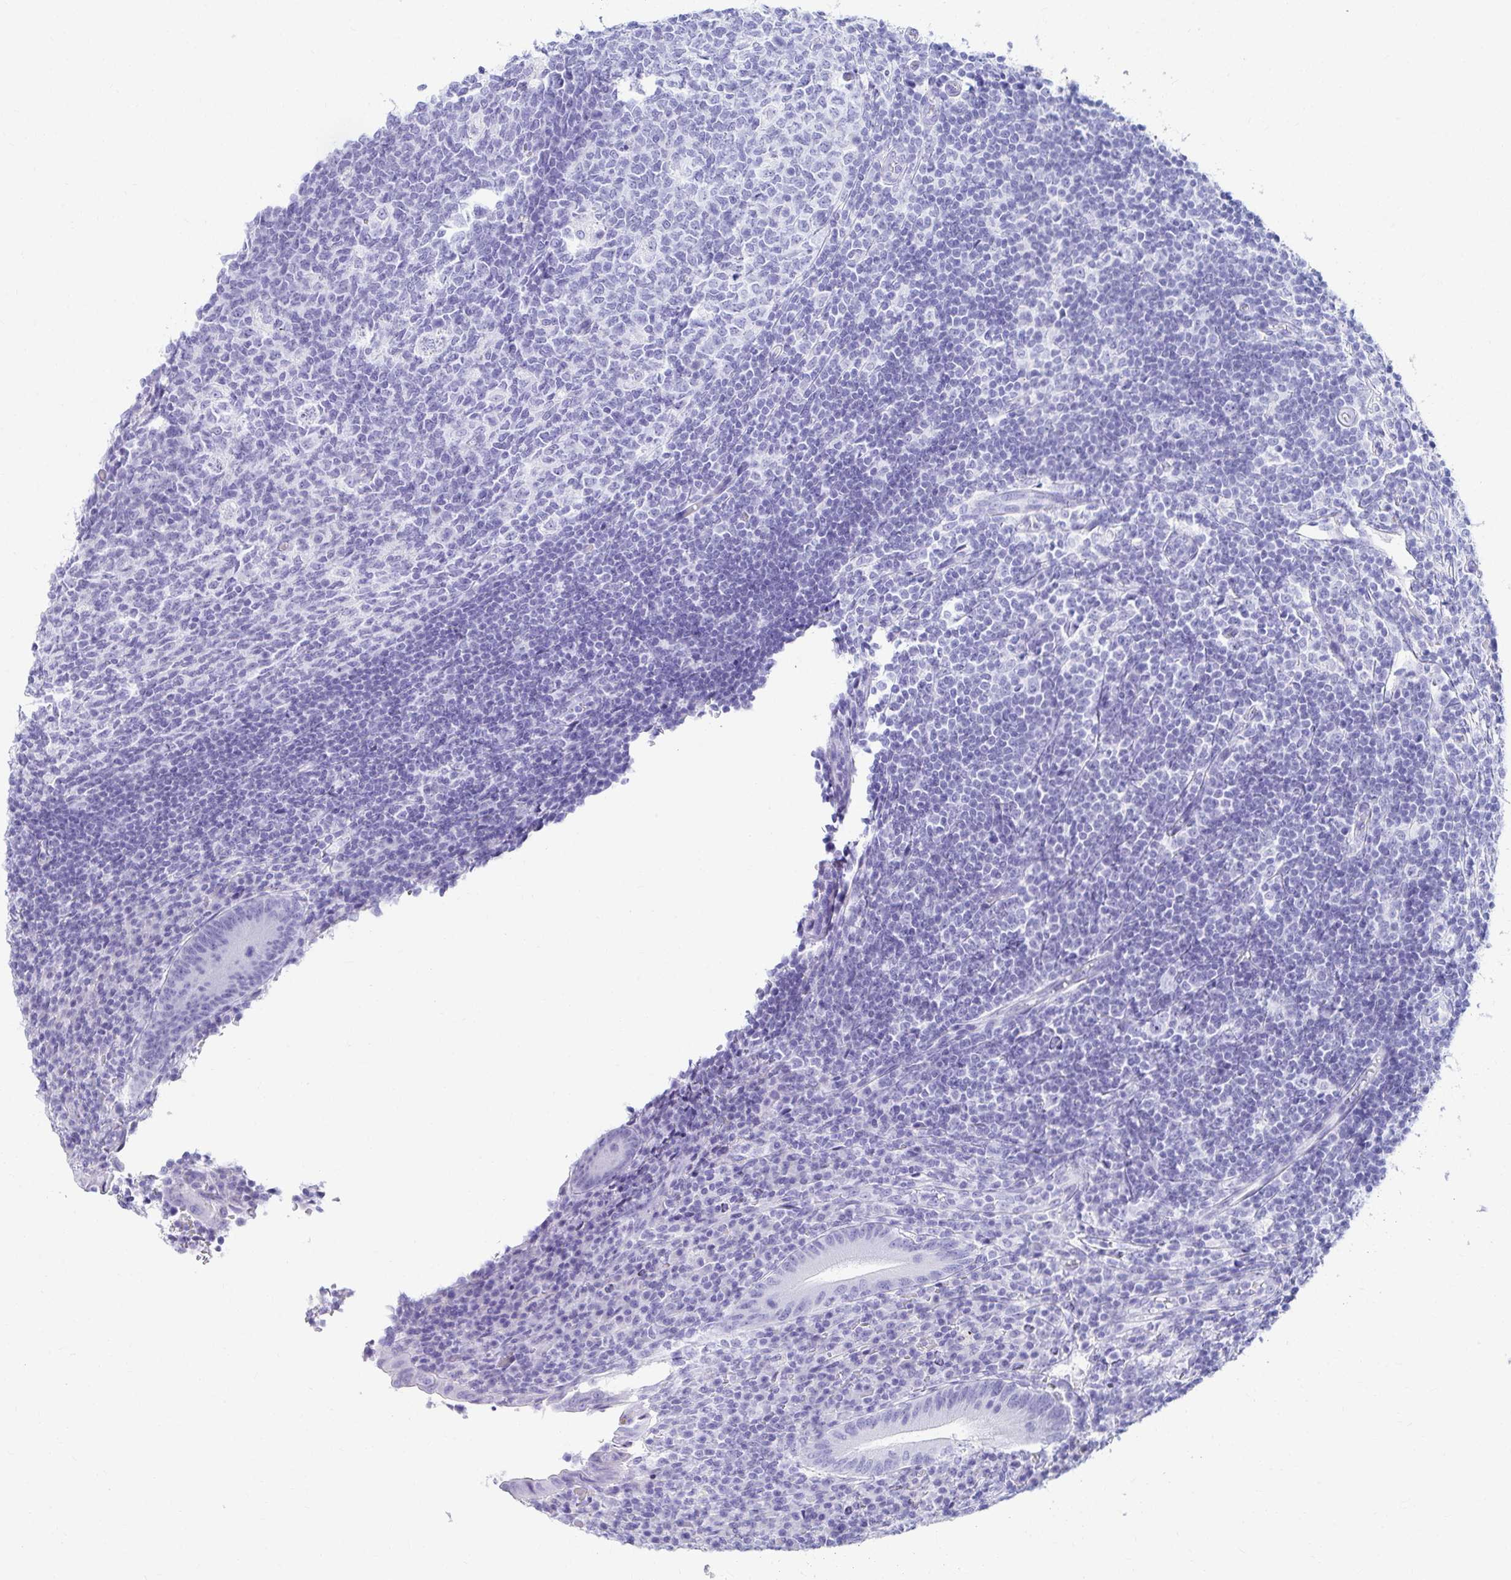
{"staining": {"intensity": "negative", "quantity": "none", "location": "none"}, "tissue": "appendix", "cell_type": "Glandular cells", "image_type": "normal", "snomed": [{"axis": "morphology", "description": "Normal tissue, NOS"}, {"axis": "topography", "description": "Appendix"}], "caption": "Immunohistochemistry (IHC) micrograph of normal appendix stained for a protein (brown), which exhibits no expression in glandular cells. (Stains: DAB (3,3'-diaminobenzidine) immunohistochemistry with hematoxylin counter stain, Microscopy: brightfield microscopy at high magnification).", "gene": "DPEP3", "patient": {"sex": "male", "age": 18}}